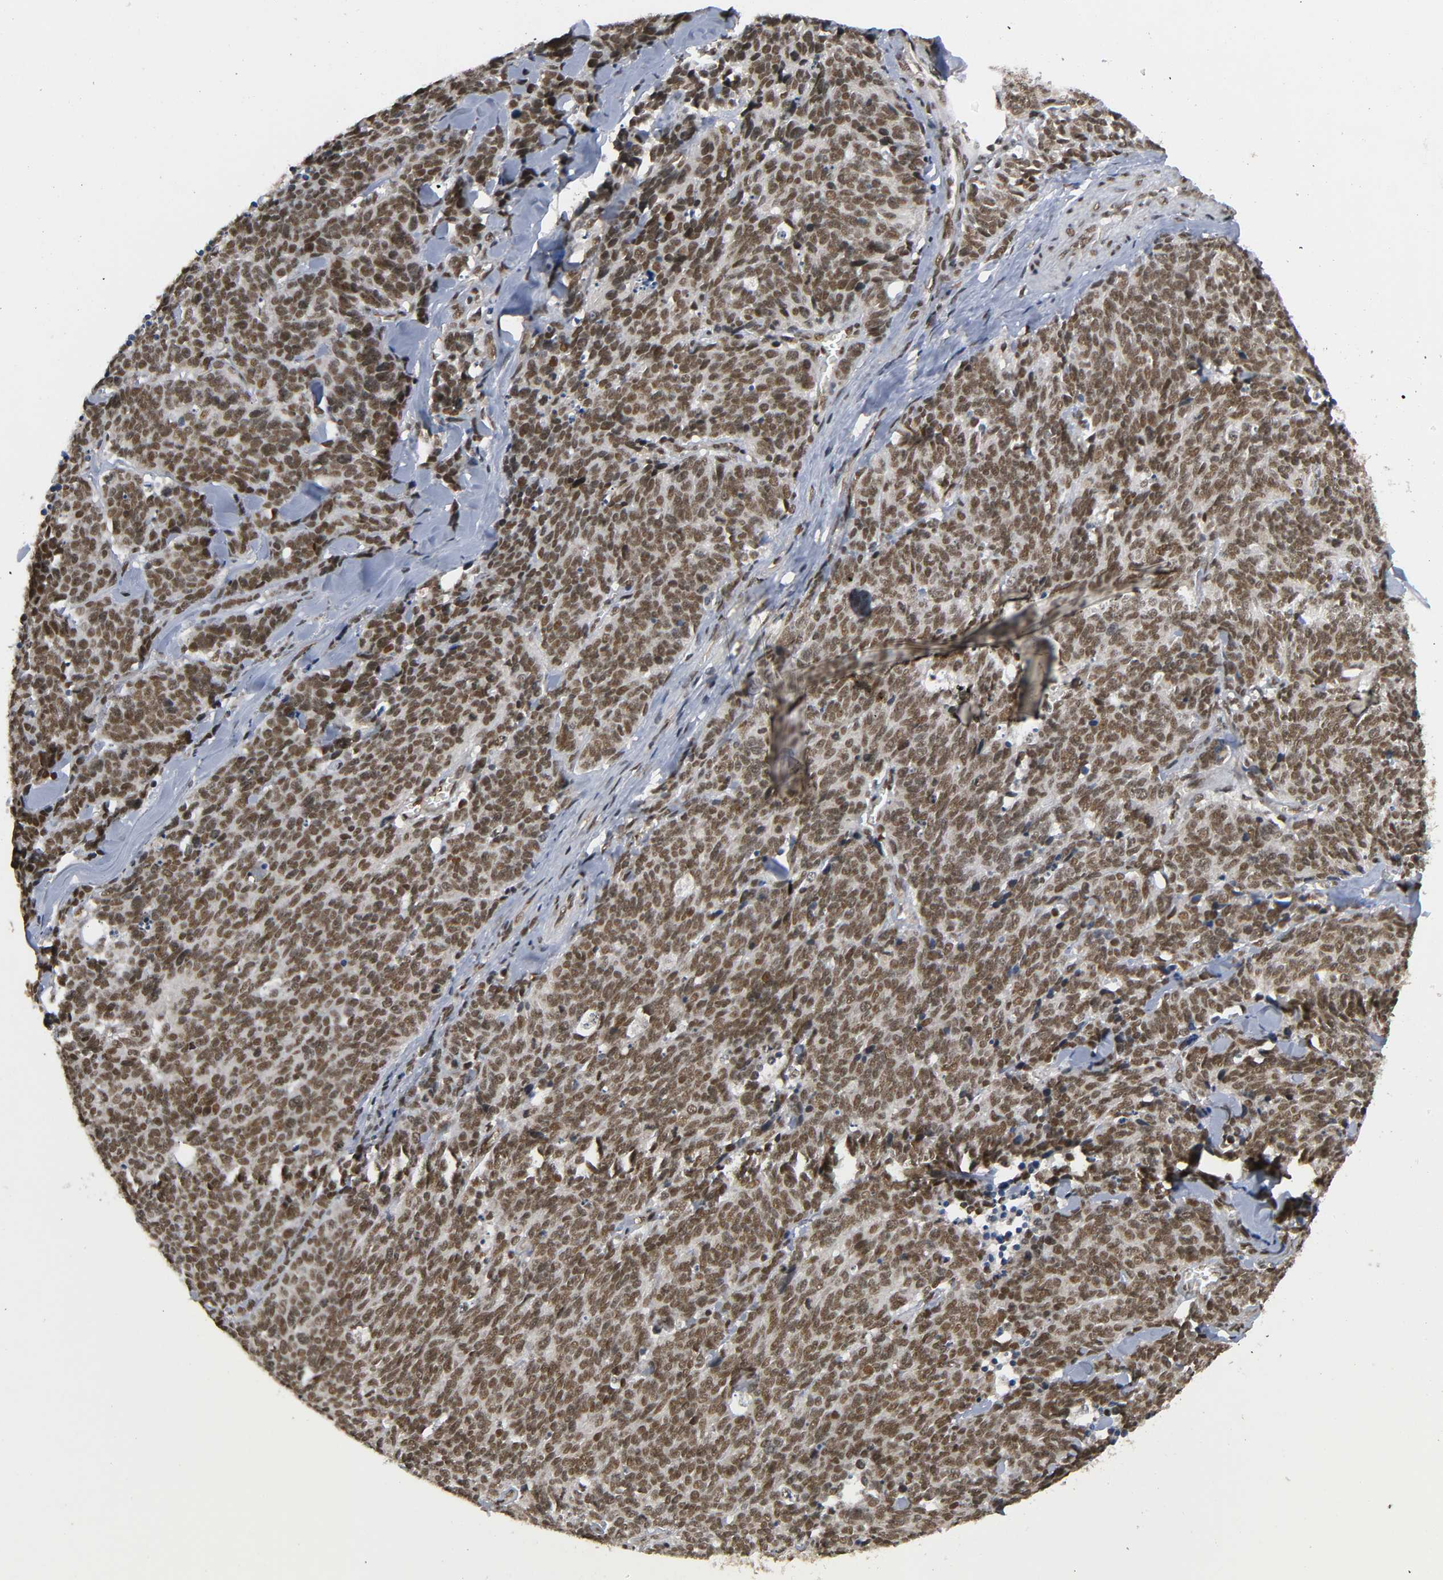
{"staining": {"intensity": "strong", "quantity": ">75%", "location": "cytoplasmic/membranous,nuclear"}, "tissue": "lung cancer", "cell_type": "Tumor cells", "image_type": "cancer", "snomed": [{"axis": "morphology", "description": "Neoplasm, malignant, NOS"}, {"axis": "topography", "description": "Lung"}], "caption": "The histopathology image exhibits immunohistochemical staining of lung cancer. There is strong cytoplasmic/membranous and nuclear staining is identified in about >75% of tumor cells.", "gene": "ZNF384", "patient": {"sex": "female", "age": 58}}